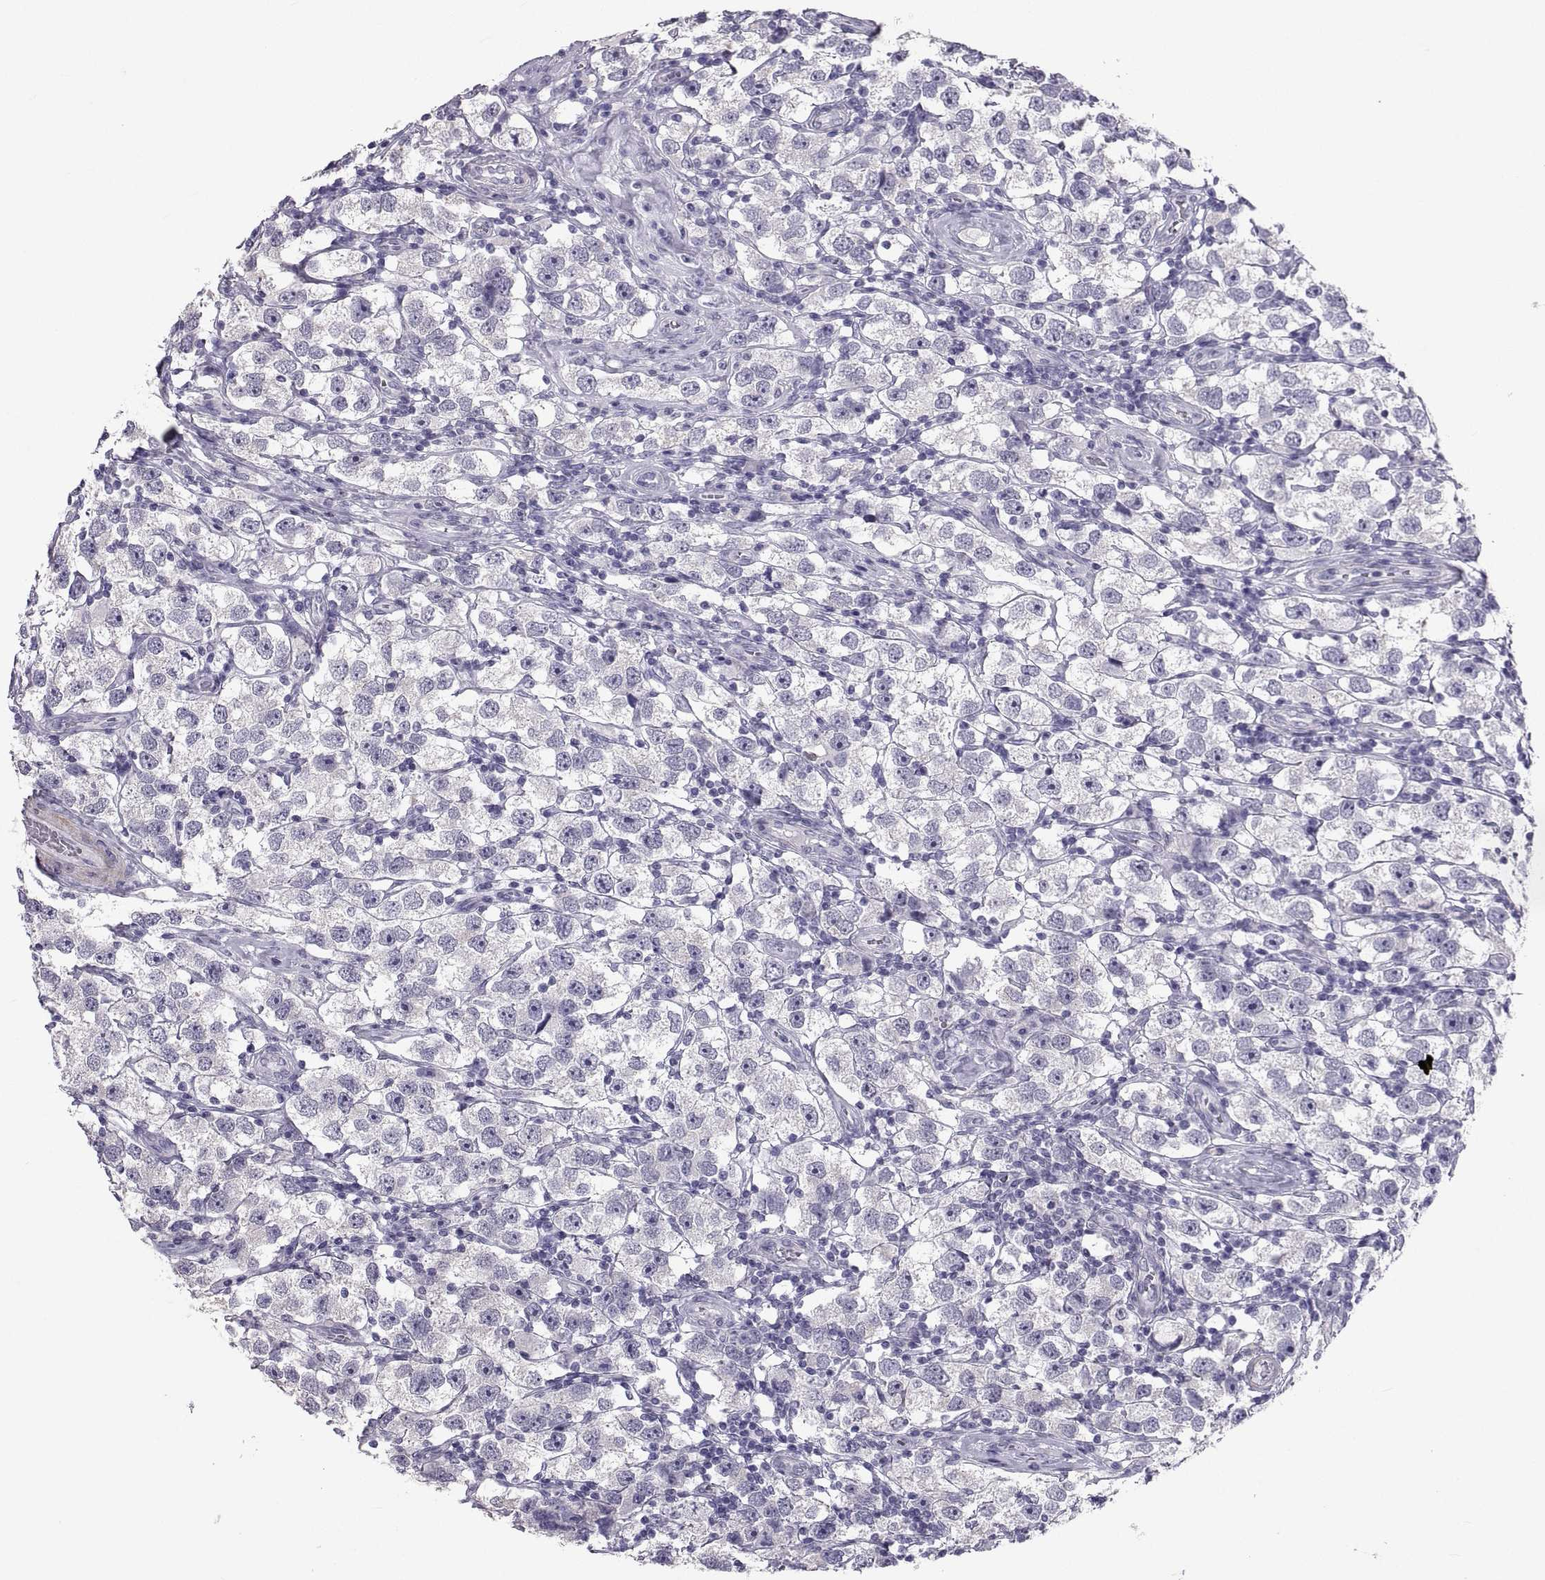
{"staining": {"intensity": "negative", "quantity": "none", "location": "none"}, "tissue": "testis cancer", "cell_type": "Tumor cells", "image_type": "cancer", "snomed": [{"axis": "morphology", "description": "Seminoma, NOS"}, {"axis": "topography", "description": "Testis"}], "caption": "Immunohistochemistry (IHC) of human testis cancer (seminoma) reveals no expression in tumor cells.", "gene": "IGSF1", "patient": {"sex": "male", "age": 26}}